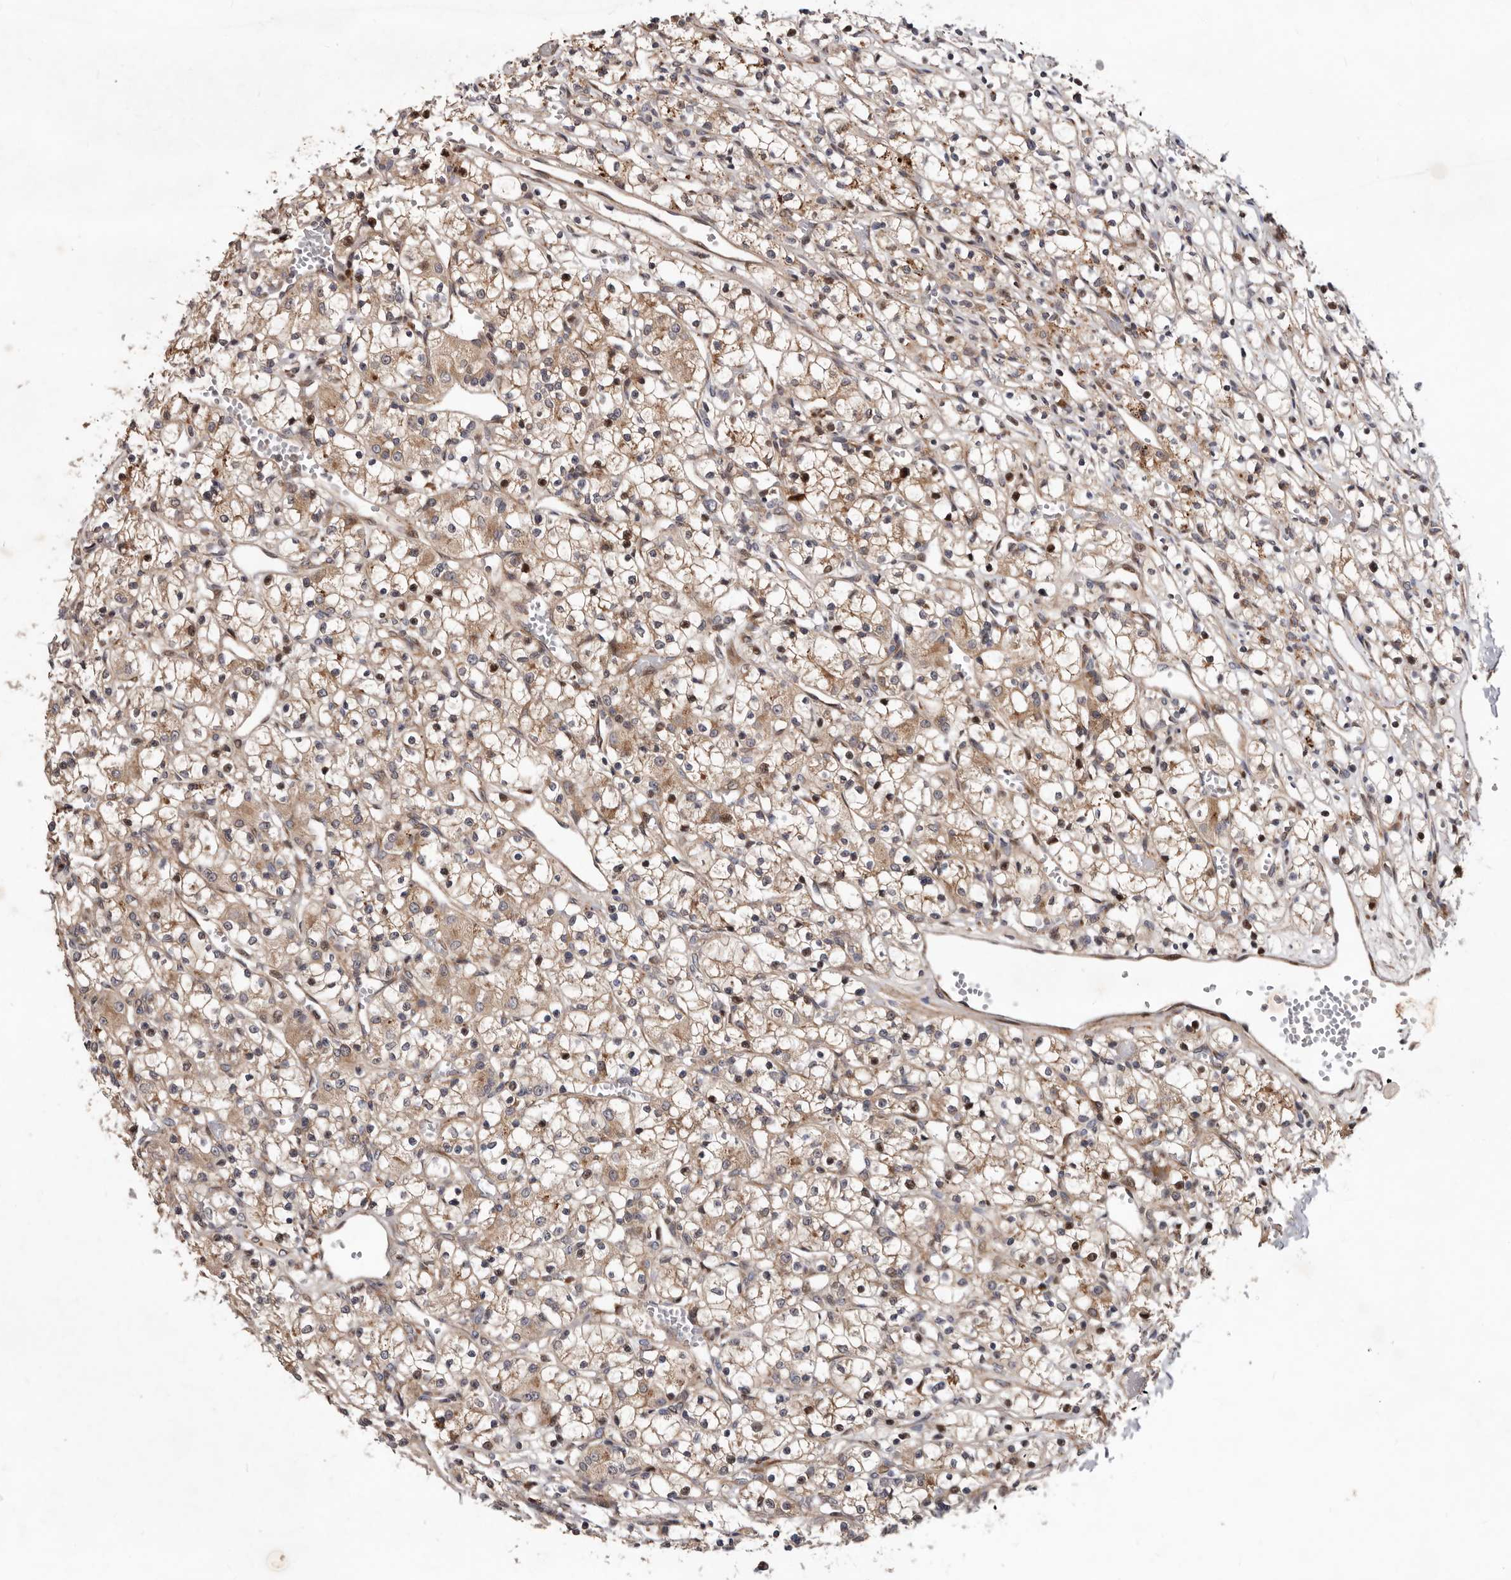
{"staining": {"intensity": "weak", "quantity": "25%-75%", "location": "cytoplasmic/membranous"}, "tissue": "renal cancer", "cell_type": "Tumor cells", "image_type": "cancer", "snomed": [{"axis": "morphology", "description": "Adenocarcinoma, NOS"}, {"axis": "topography", "description": "Kidney"}], "caption": "A brown stain shows weak cytoplasmic/membranous expression of a protein in human adenocarcinoma (renal) tumor cells.", "gene": "WEE2", "patient": {"sex": "female", "age": 59}}